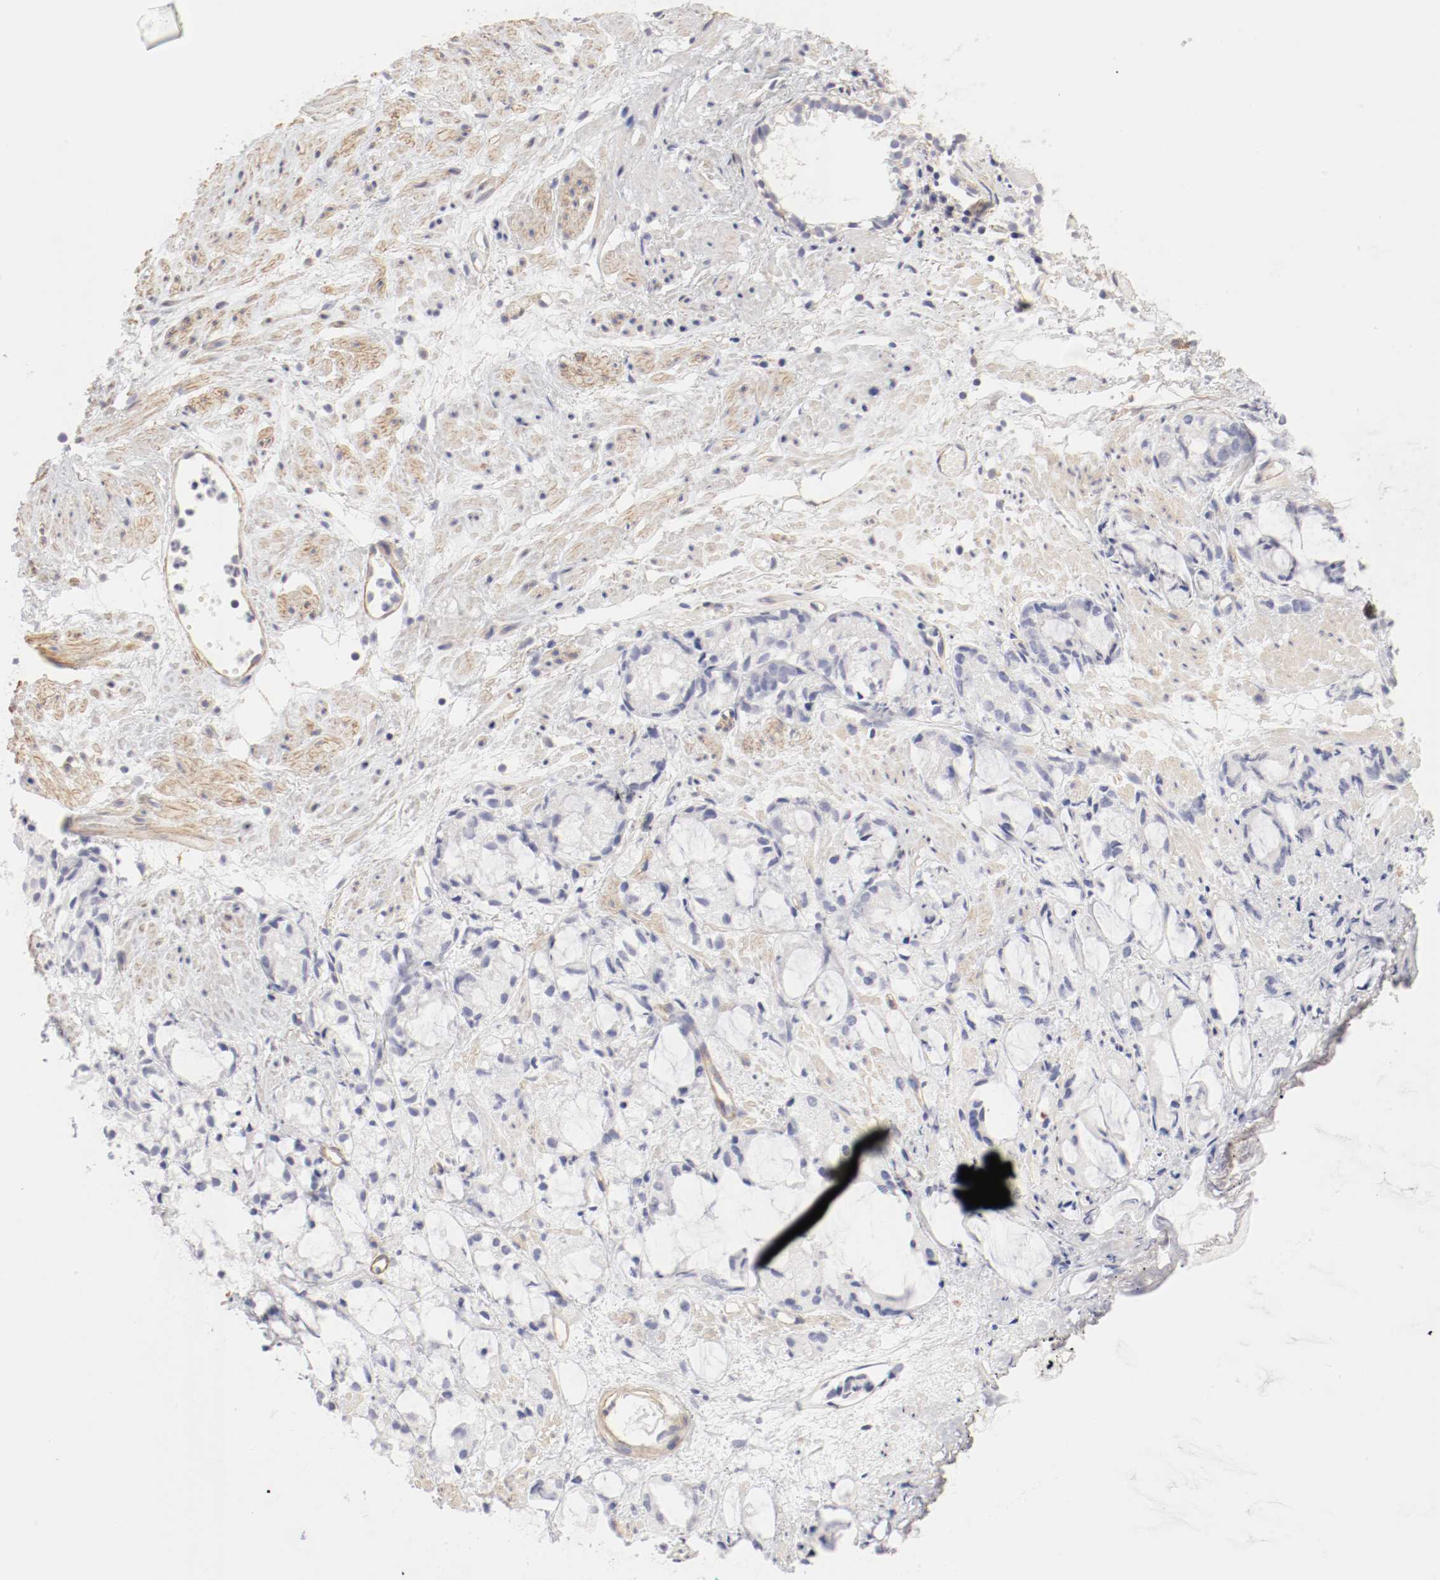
{"staining": {"intensity": "negative", "quantity": "none", "location": "none"}, "tissue": "prostate cancer", "cell_type": "Tumor cells", "image_type": "cancer", "snomed": [{"axis": "morphology", "description": "Adenocarcinoma, High grade"}, {"axis": "topography", "description": "Prostate"}], "caption": "Tumor cells show no significant positivity in prostate cancer (high-grade adenocarcinoma).", "gene": "LAX1", "patient": {"sex": "male", "age": 85}}